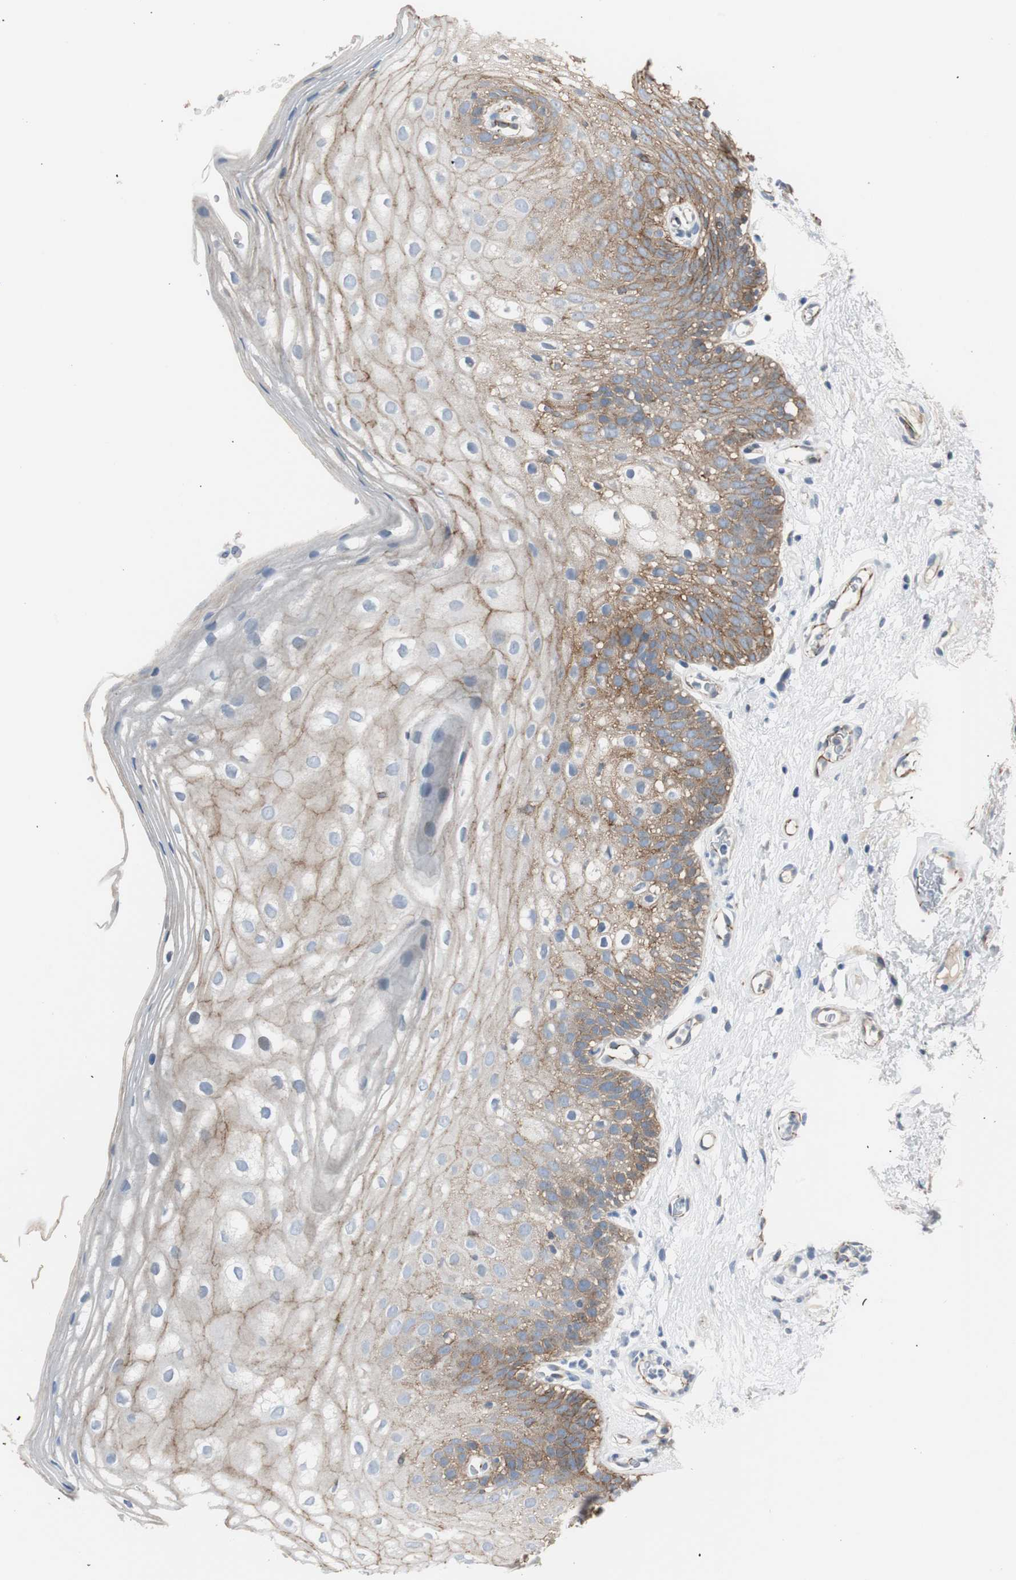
{"staining": {"intensity": "moderate", "quantity": ">75%", "location": "cytoplasmic/membranous"}, "tissue": "oral mucosa", "cell_type": "Squamous epithelial cells", "image_type": "normal", "snomed": [{"axis": "morphology", "description": "Normal tissue, NOS"}, {"axis": "morphology", "description": "Squamous cell carcinoma, NOS"}, {"axis": "topography", "description": "Skeletal muscle"}, {"axis": "topography", "description": "Oral tissue"}], "caption": "A medium amount of moderate cytoplasmic/membranous staining is present in approximately >75% of squamous epithelial cells in unremarkable oral mucosa. The protein of interest is stained brown, and the nuclei are stained in blue (DAB IHC with brightfield microscopy, high magnification).", "gene": "STXBP4", "patient": {"sex": "male", "age": 71}}